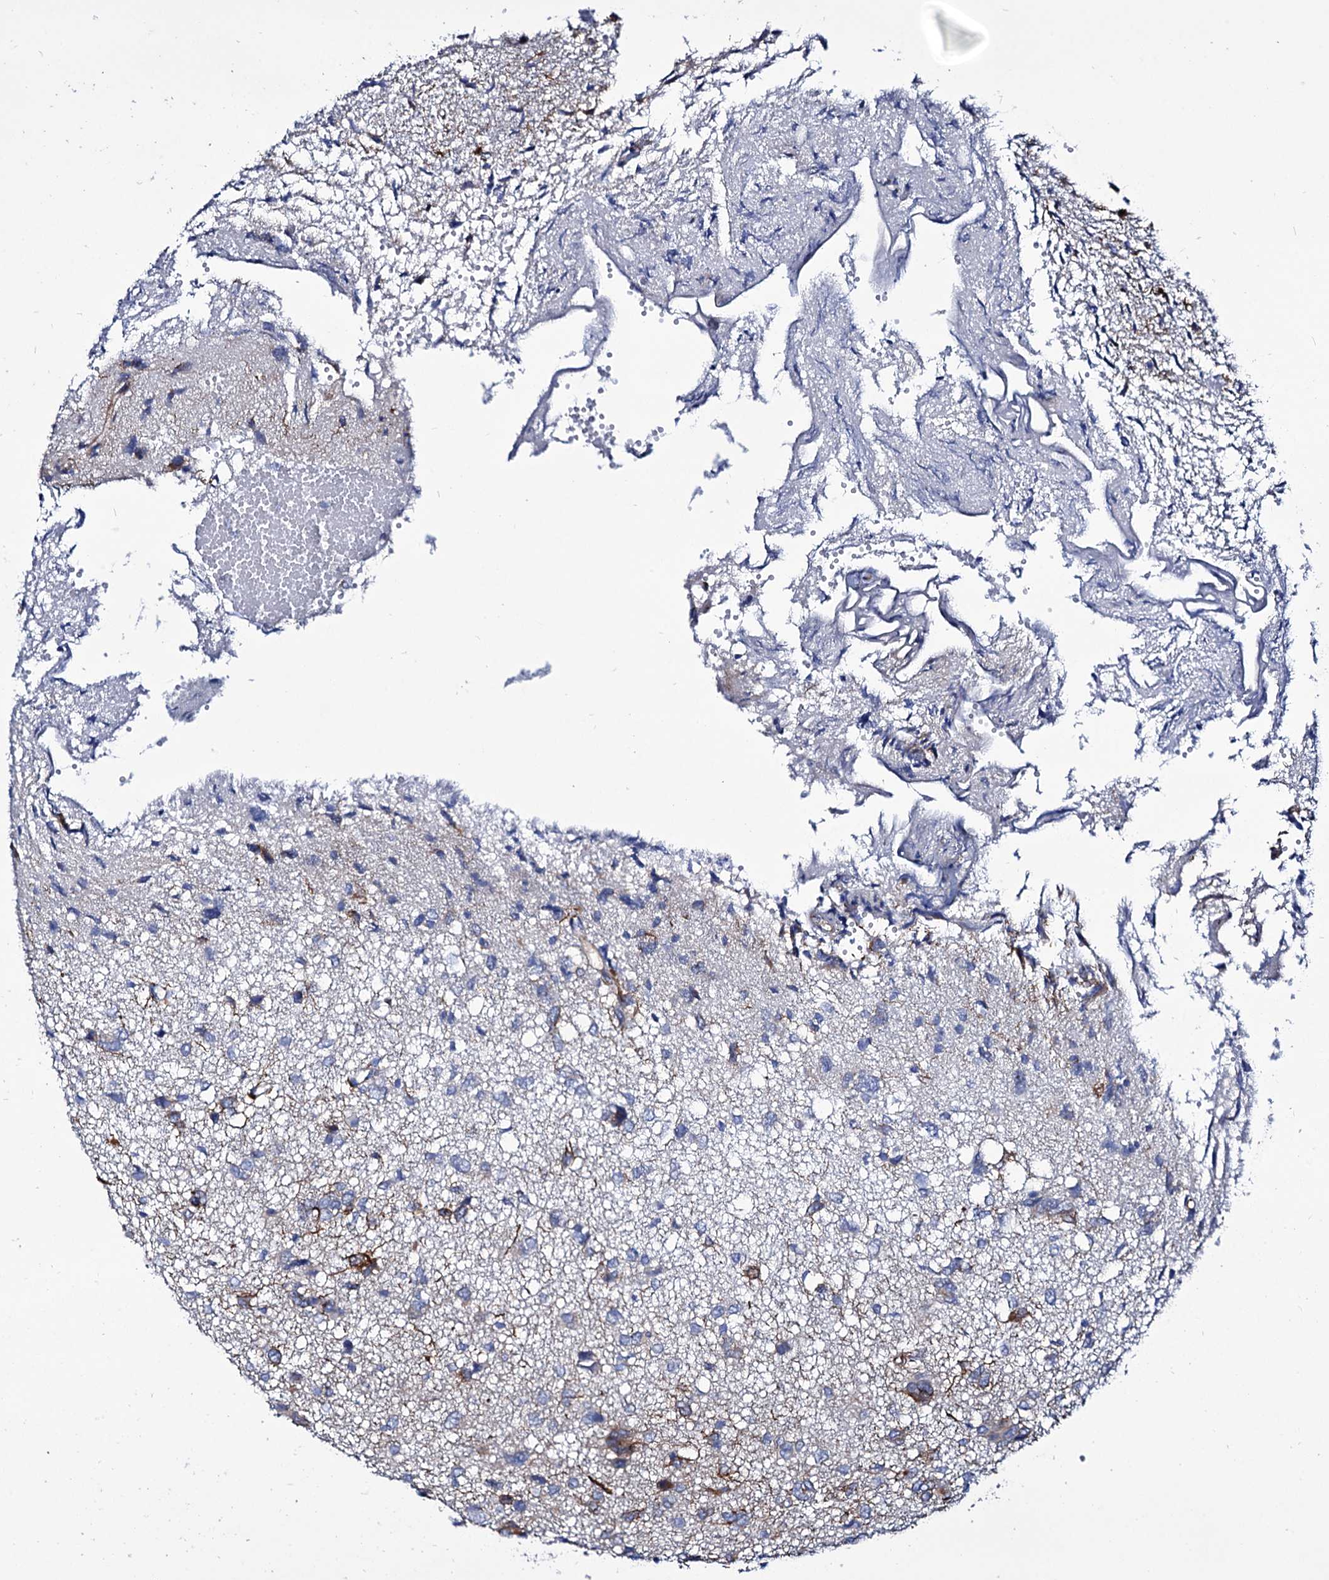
{"staining": {"intensity": "moderate", "quantity": "25%-75%", "location": "cytoplasmic/membranous"}, "tissue": "glioma", "cell_type": "Tumor cells", "image_type": "cancer", "snomed": [{"axis": "morphology", "description": "Glioma, malignant, High grade"}, {"axis": "topography", "description": "Brain"}], "caption": "The image exhibits a brown stain indicating the presence of a protein in the cytoplasmic/membranous of tumor cells in malignant glioma (high-grade). The staining was performed using DAB, with brown indicating positive protein expression. Nuclei are stained blue with hematoxylin.", "gene": "AXL", "patient": {"sex": "female", "age": 59}}